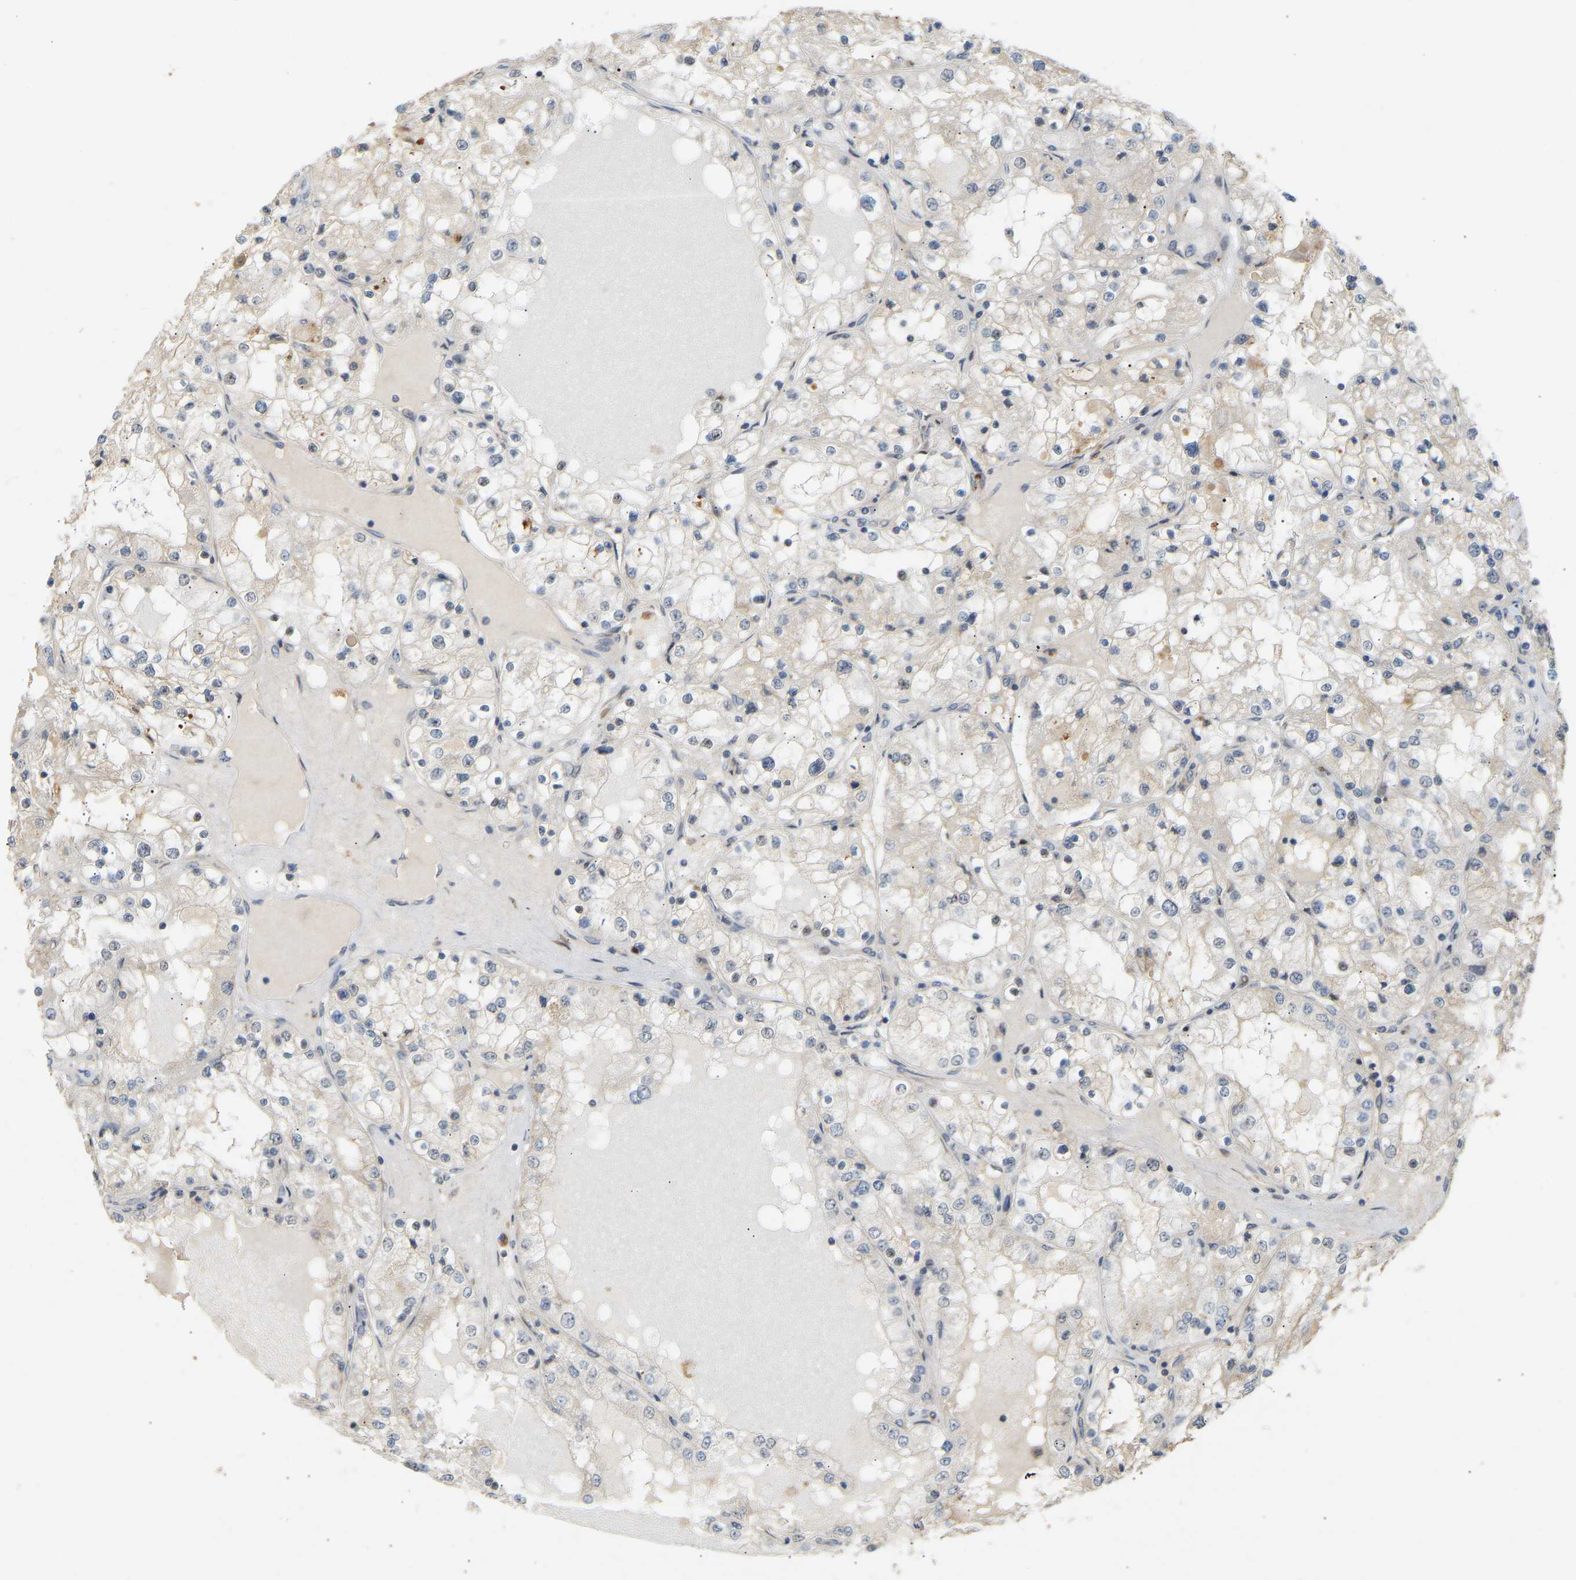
{"staining": {"intensity": "negative", "quantity": "none", "location": "none"}, "tissue": "renal cancer", "cell_type": "Tumor cells", "image_type": "cancer", "snomed": [{"axis": "morphology", "description": "Adenocarcinoma, NOS"}, {"axis": "topography", "description": "Kidney"}], "caption": "Tumor cells show no significant staining in renal cancer (adenocarcinoma). (Brightfield microscopy of DAB immunohistochemistry (IHC) at high magnification).", "gene": "PTPN4", "patient": {"sex": "male", "age": 68}}